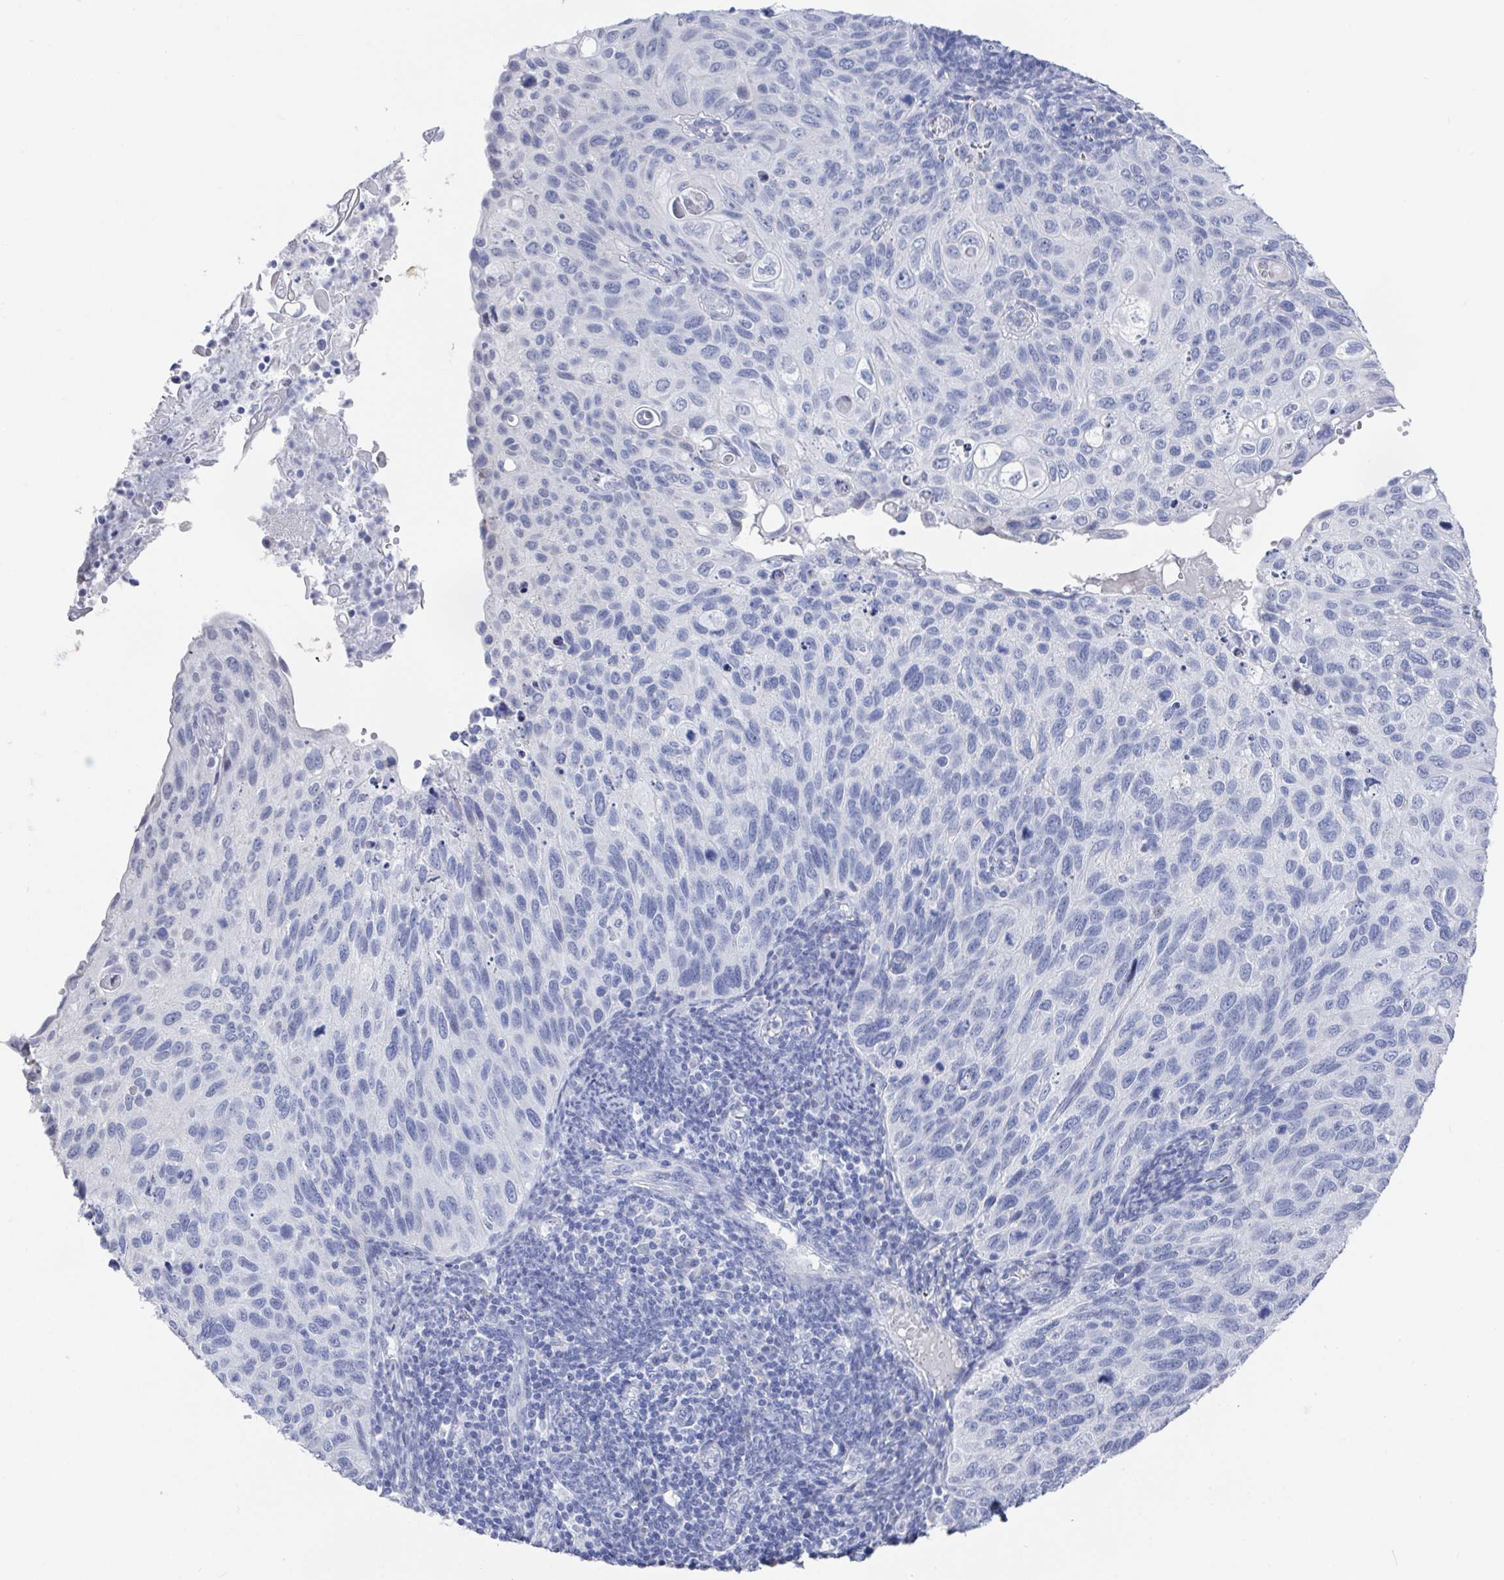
{"staining": {"intensity": "negative", "quantity": "none", "location": "none"}, "tissue": "cervical cancer", "cell_type": "Tumor cells", "image_type": "cancer", "snomed": [{"axis": "morphology", "description": "Squamous cell carcinoma, NOS"}, {"axis": "topography", "description": "Cervix"}], "caption": "Tumor cells show no significant protein expression in cervical cancer (squamous cell carcinoma).", "gene": "CAMKV", "patient": {"sex": "female", "age": 70}}